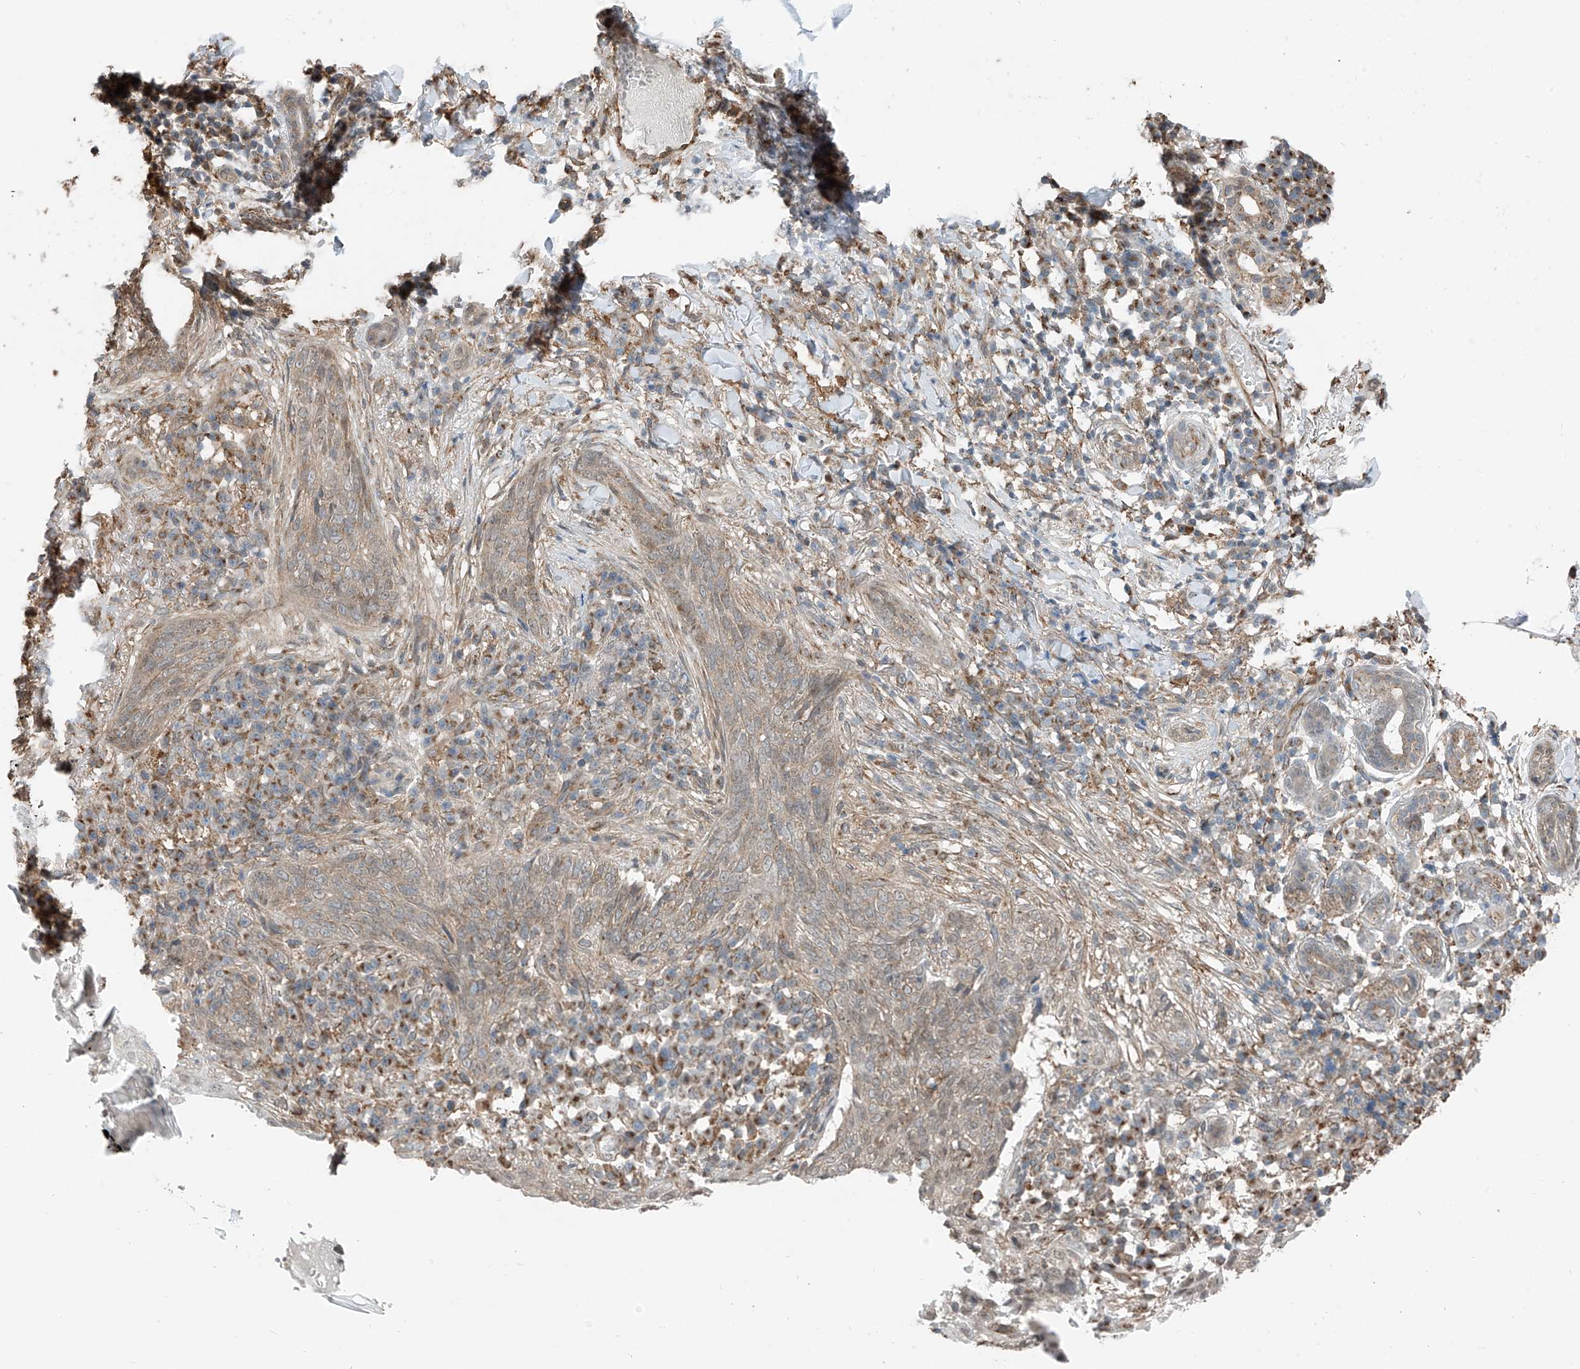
{"staining": {"intensity": "weak", "quantity": ">75%", "location": "cytoplasmic/membranous"}, "tissue": "skin cancer", "cell_type": "Tumor cells", "image_type": "cancer", "snomed": [{"axis": "morphology", "description": "Basal cell carcinoma"}, {"axis": "topography", "description": "Skin"}], "caption": "The histopathology image reveals immunohistochemical staining of skin cancer (basal cell carcinoma). There is weak cytoplasmic/membranous positivity is seen in about >75% of tumor cells.", "gene": "ZNF189", "patient": {"sex": "male", "age": 85}}